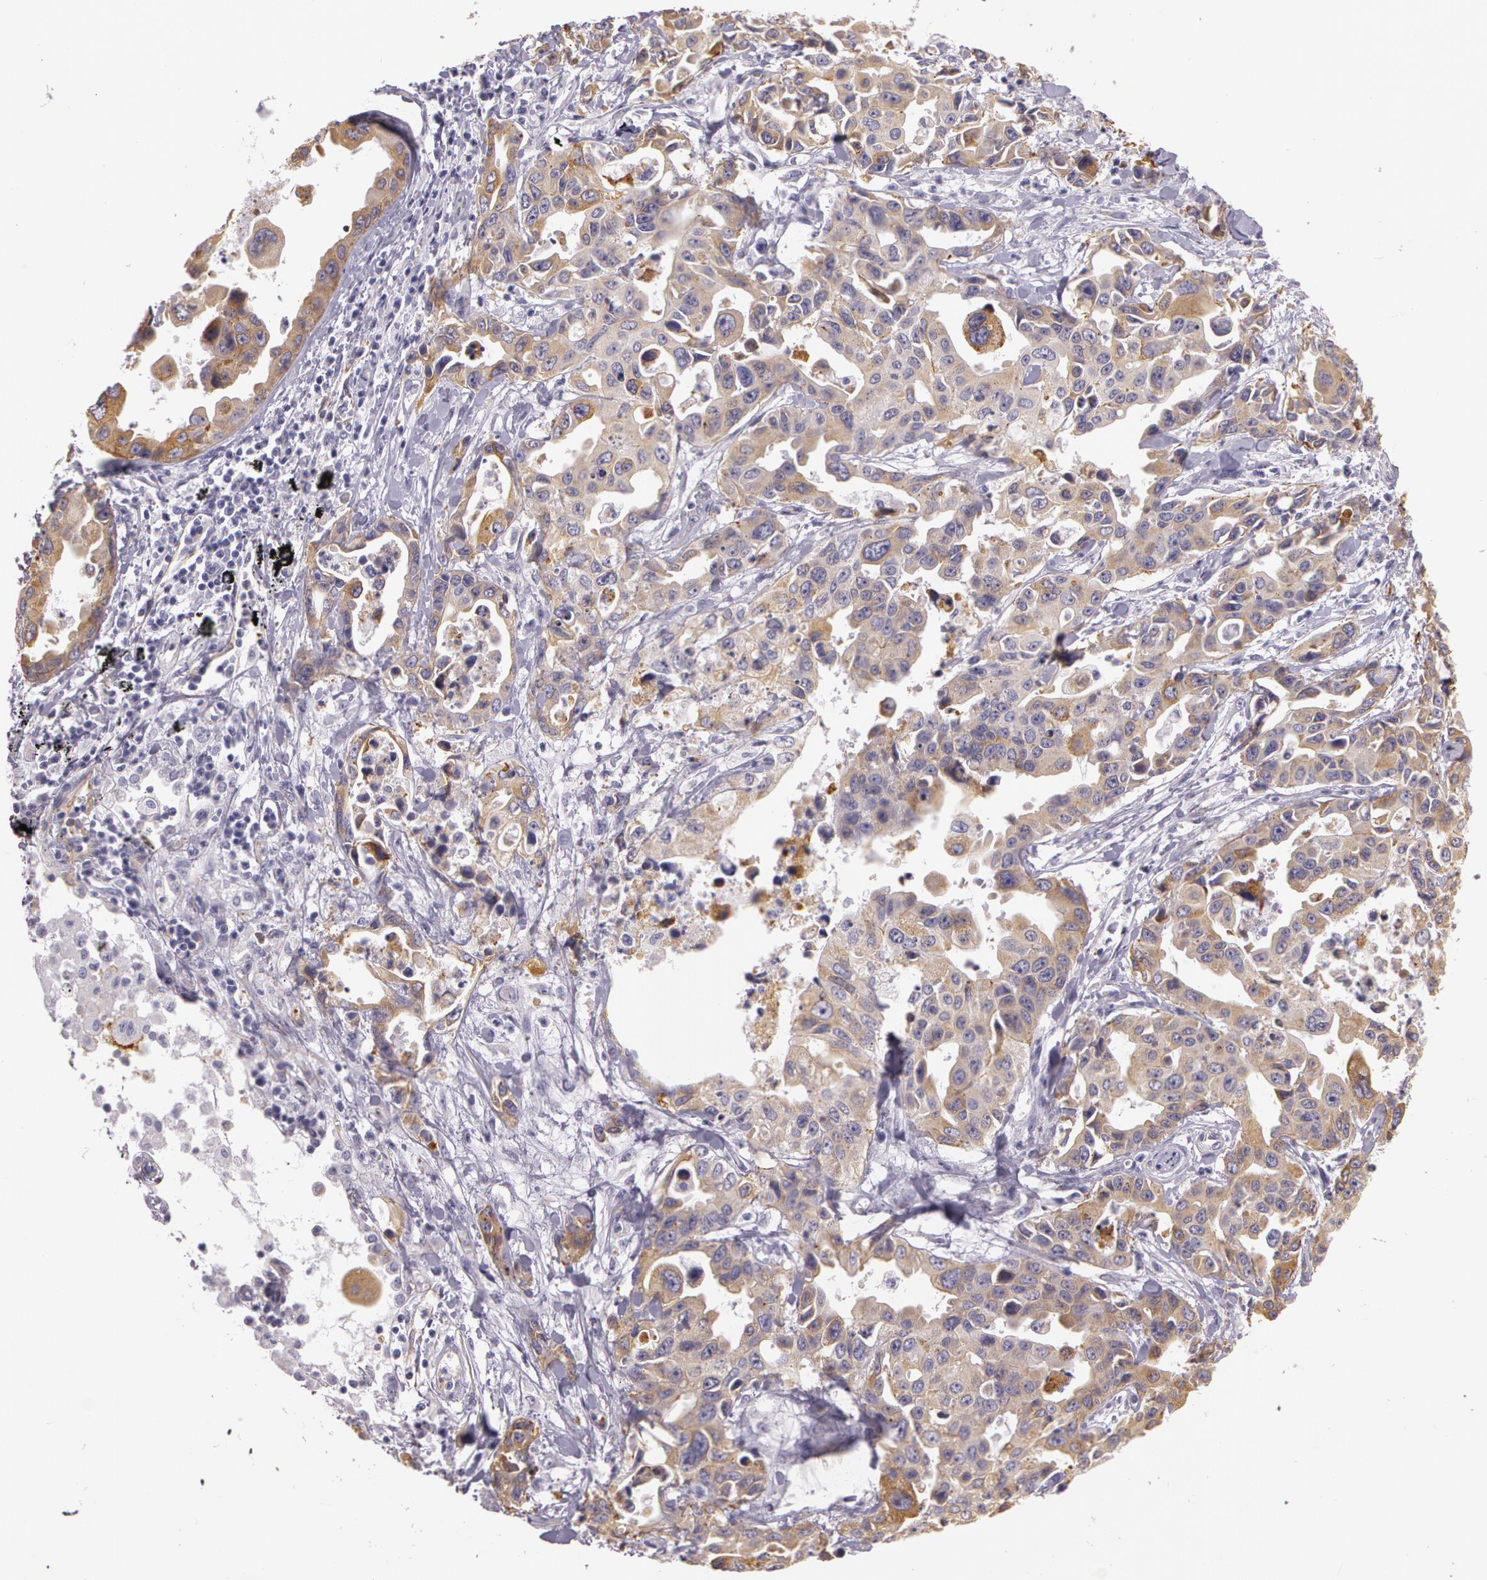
{"staining": {"intensity": "moderate", "quantity": ">75%", "location": "cytoplasmic/membranous"}, "tissue": "lung cancer", "cell_type": "Tumor cells", "image_type": "cancer", "snomed": [{"axis": "morphology", "description": "Adenocarcinoma, NOS"}, {"axis": "topography", "description": "Lung"}], "caption": "The micrograph exhibits staining of lung cancer, revealing moderate cytoplasmic/membranous protein staining (brown color) within tumor cells.", "gene": "APP", "patient": {"sex": "male", "age": 64}}